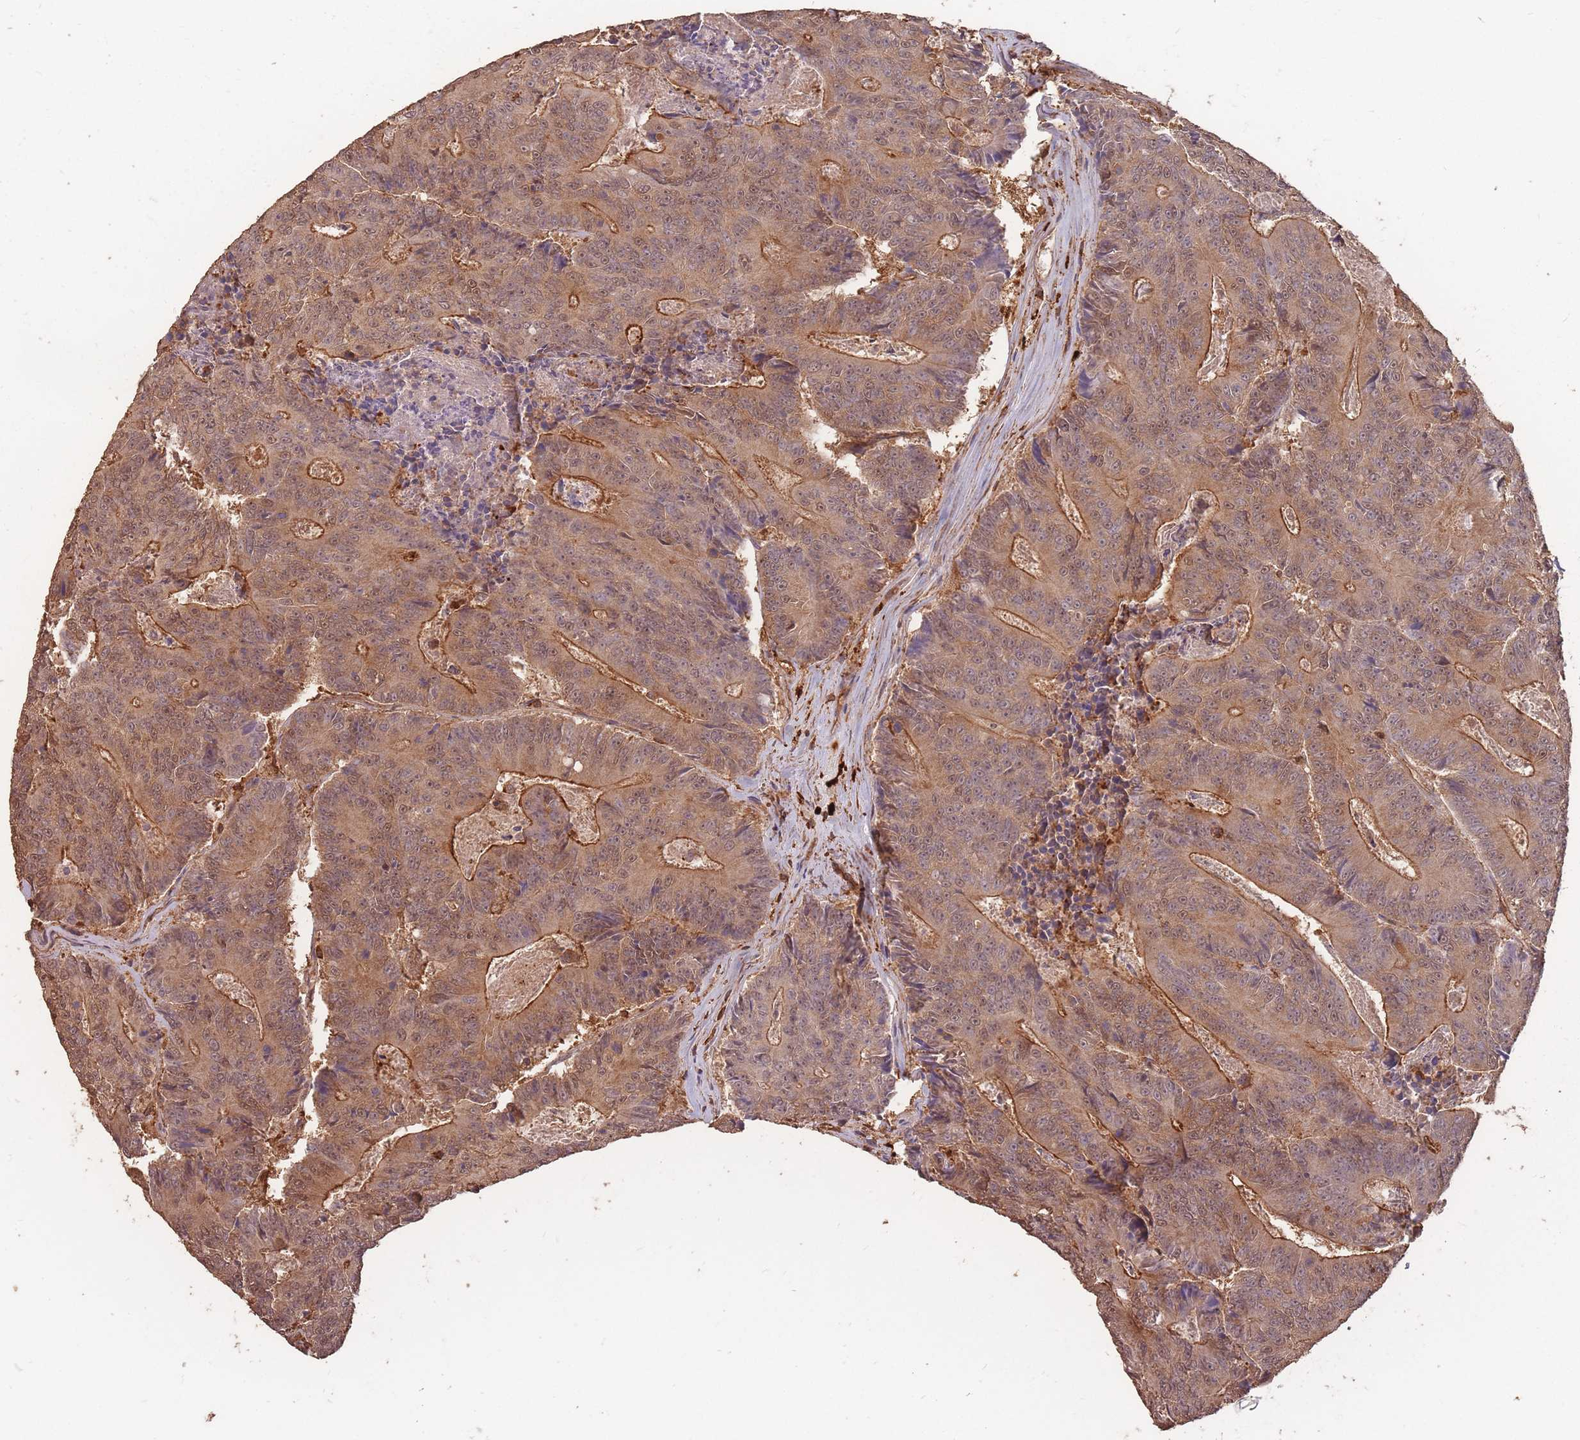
{"staining": {"intensity": "moderate", "quantity": ">75%", "location": "cytoplasmic/membranous,nuclear"}, "tissue": "colorectal cancer", "cell_type": "Tumor cells", "image_type": "cancer", "snomed": [{"axis": "morphology", "description": "Adenocarcinoma, NOS"}, {"axis": "topography", "description": "Colon"}], "caption": "Moderate cytoplasmic/membranous and nuclear protein expression is appreciated in approximately >75% of tumor cells in colorectal cancer.", "gene": "PLS3", "patient": {"sex": "male", "age": 83}}